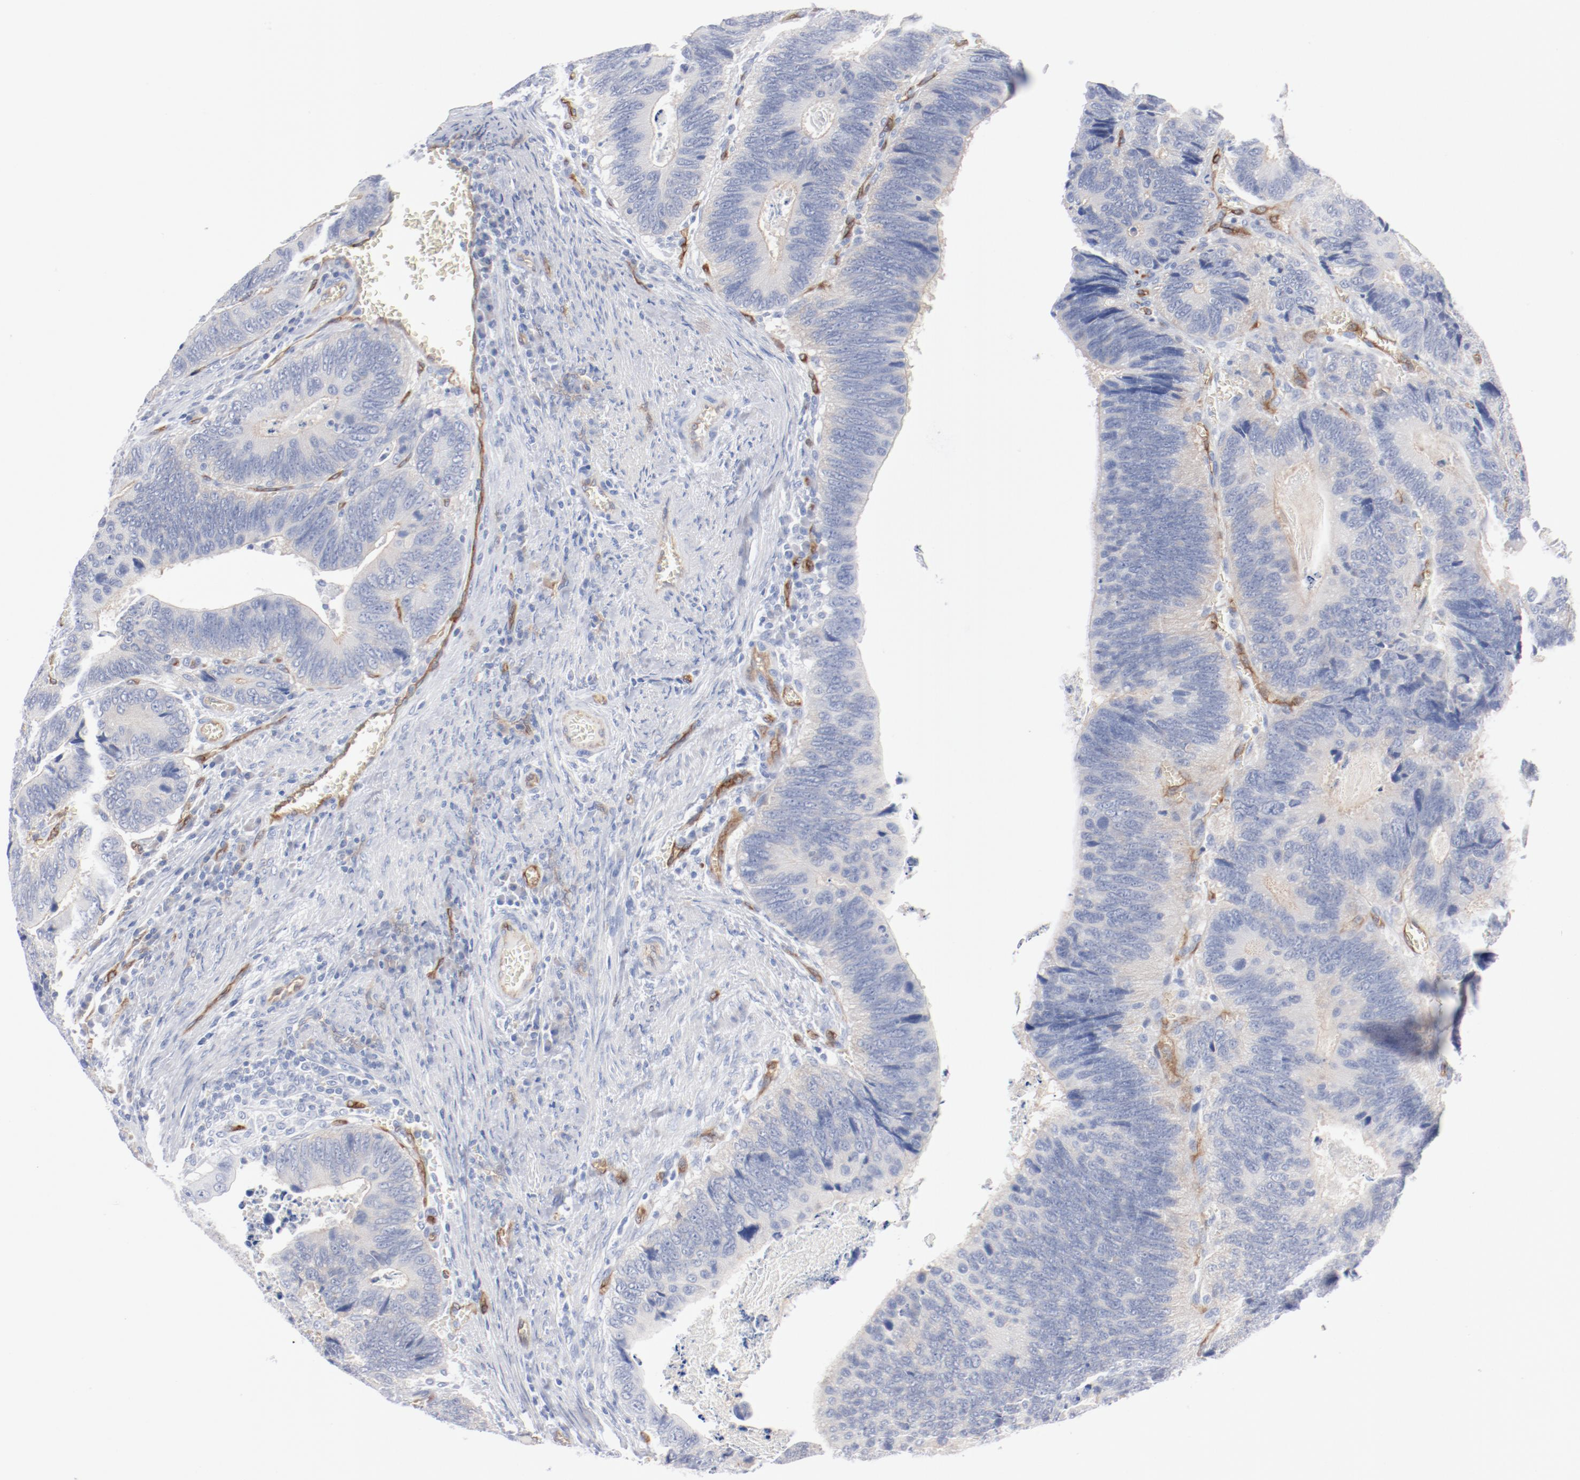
{"staining": {"intensity": "weak", "quantity": "25%-75%", "location": "cytoplasmic/membranous"}, "tissue": "colorectal cancer", "cell_type": "Tumor cells", "image_type": "cancer", "snomed": [{"axis": "morphology", "description": "Adenocarcinoma, NOS"}, {"axis": "topography", "description": "Colon"}], "caption": "Immunohistochemical staining of colorectal cancer displays low levels of weak cytoplasmic/membranous positivity in approximately 25%-75% of tumor cells.", "gene": "SHANK3", "patient": {"sex": "male", "age": 72}}